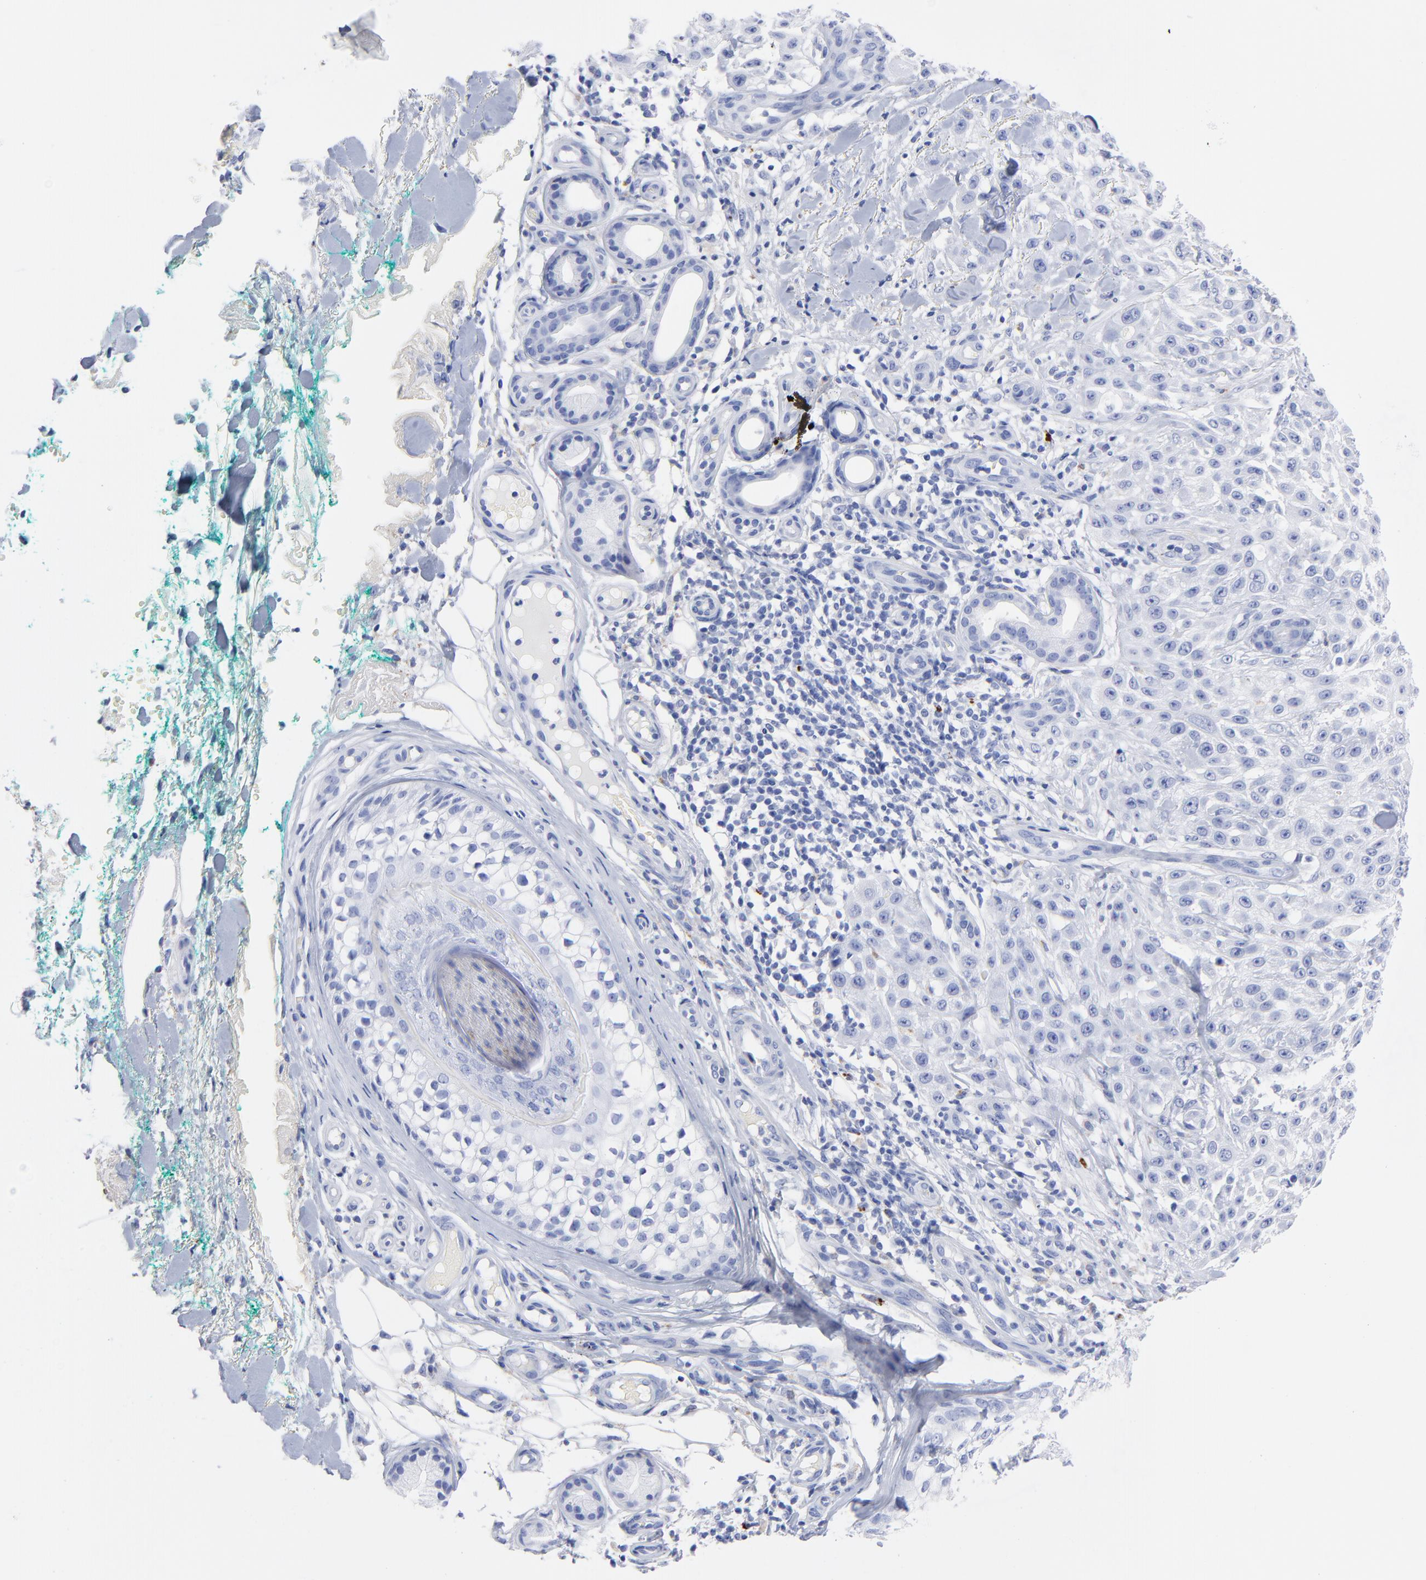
{"staining": {"intensity": "negative", "quantity": "none", "location": "none"}, "tissue": "skin cancer", "cell_type": "Tumor cells", "image_type": "cancer", "snomed": [{"axis": "morphology", "description": "Squamous cell carcinoma, NOS"}, {"axis": "topography", "description": "Skin"}], "caption": "Immunohistochemical staining of human squamous cell carcinoma (skin) reveals no significant positivity in tumor cells.", "gene": "CPVL", "patient": {"sex": "female", "age": 42}}